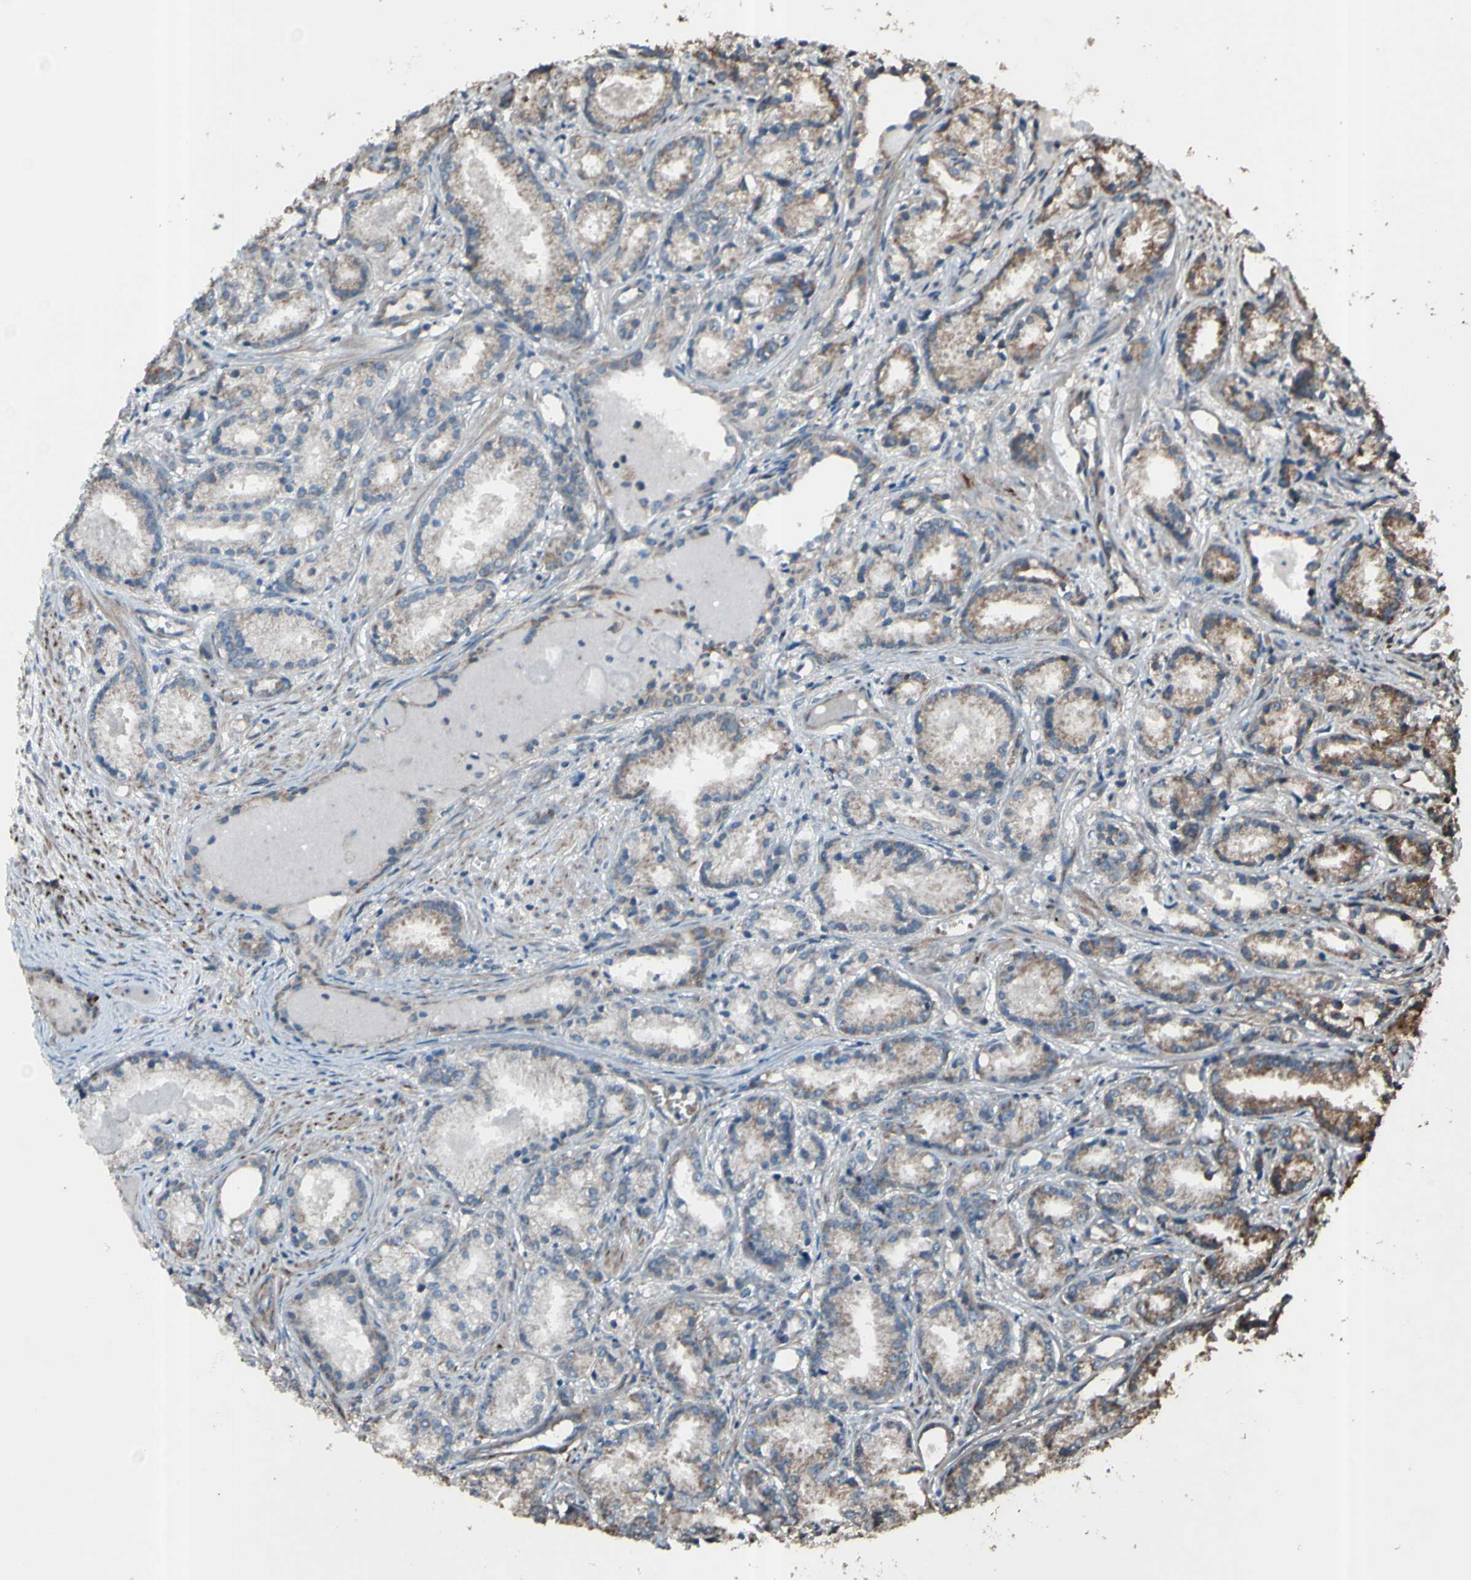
{"staining": {"intensity": "weak", "quantity": "<25%", "location": "cytoplasmic/membranous"}, "tissue": "prostate cancer", "cell_type": "Tumor cells", "image_type": "cancer", "snomed": [{"axis": "morphology", "description": "Adenocarcinoma, Low grade"}, {"axis": "topography", "description": "Prostate"}], "caption": "A high-resolution photomicrograph shows IHC staining of prostate cancer (low-grade adenocarcinoma), which reveals no significant positivity in tumor cells.", "gene": "ACOT8", "patient": {"sex": "male", "age": 72}}